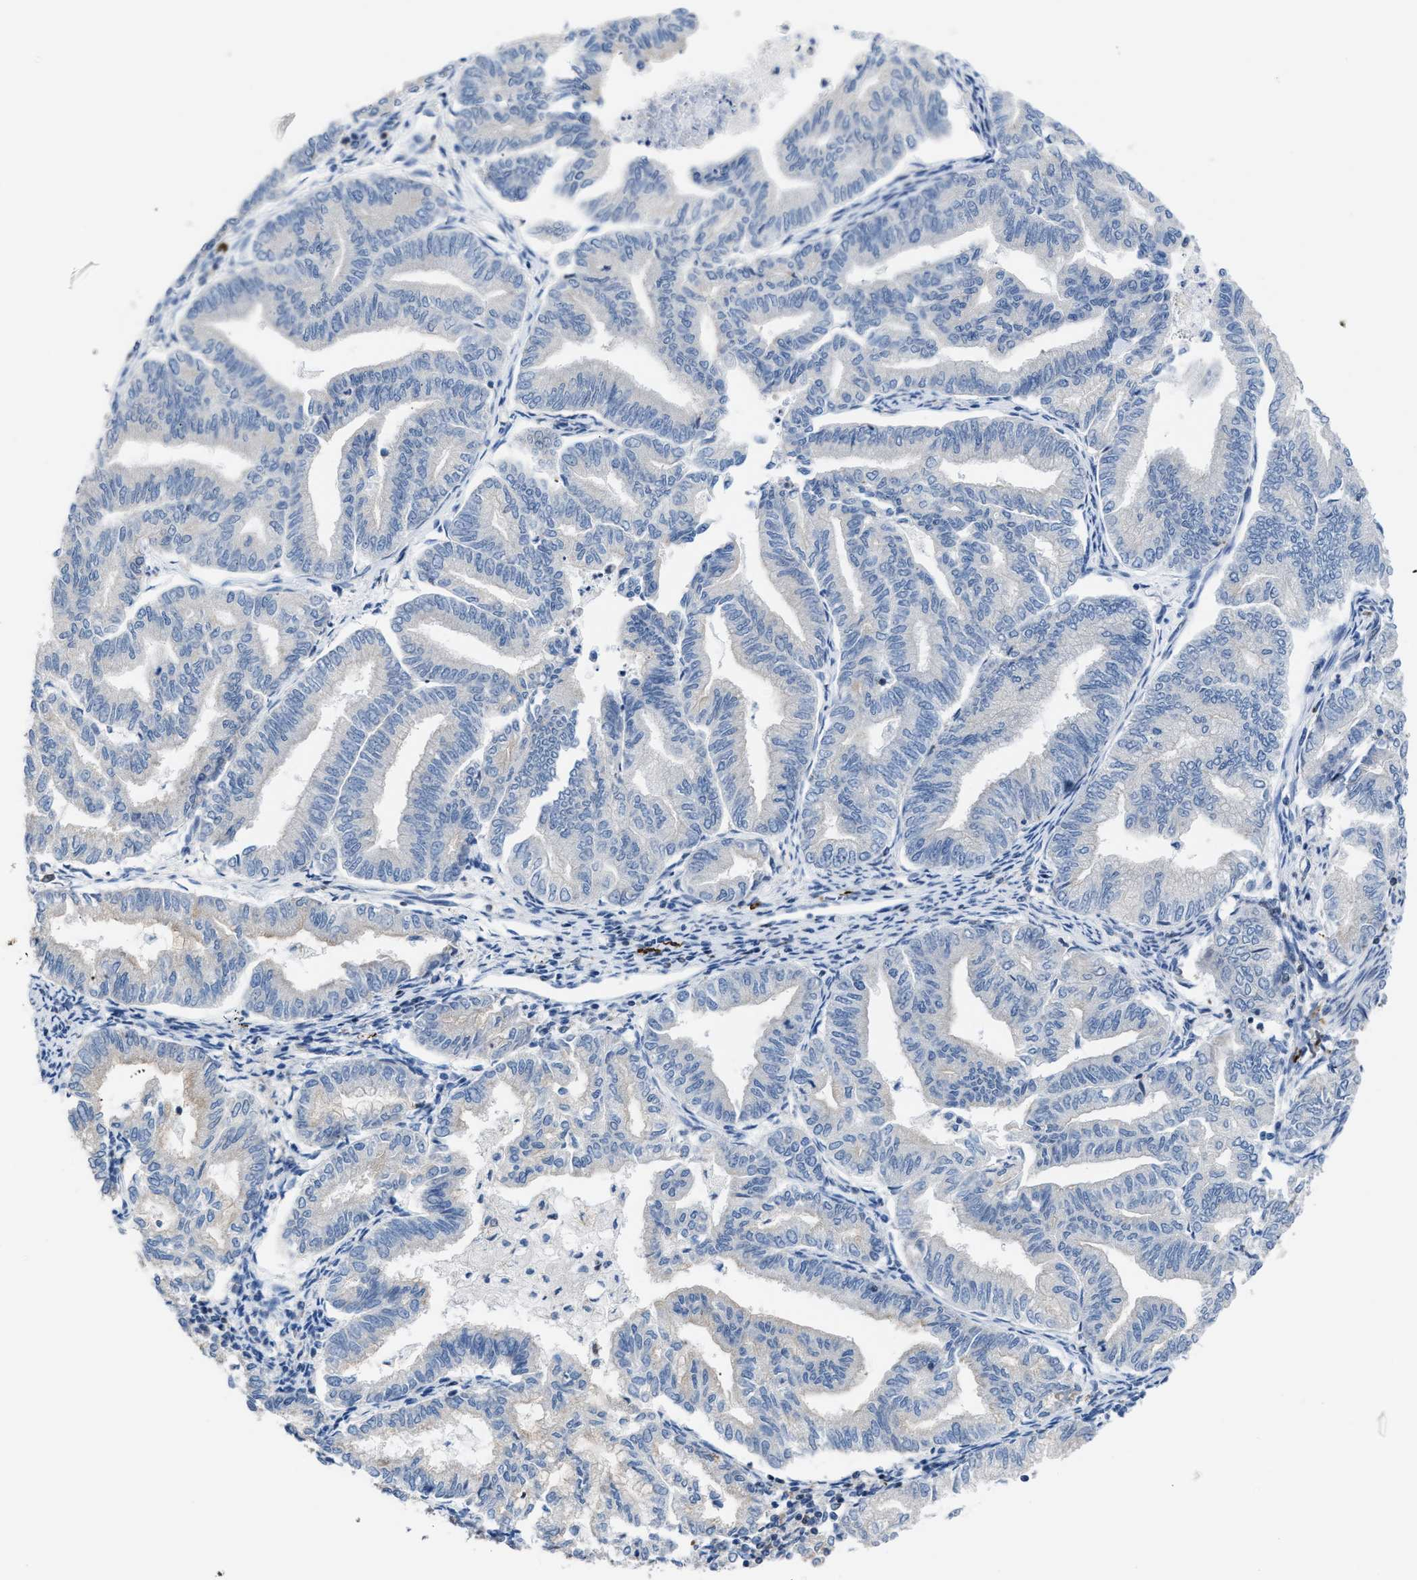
{"staining": {"intensity": "negative", "quantity": "none", "location": "none"}, "tissue": "endometrial cancer", "cell_type": "Tumor cells", "image_type": "cancer", "snomed": [{"axis": "morphology", "description": "Adenocarcinoma, NOS"}, {"axis": "topography", "description": "Endometrium"}], "caption": "A histopathology image of human endometrial cancer is negative for staining in tumor cells.", "gene": "ATP9A", "patient": {"sex": "female", "age": 79}}